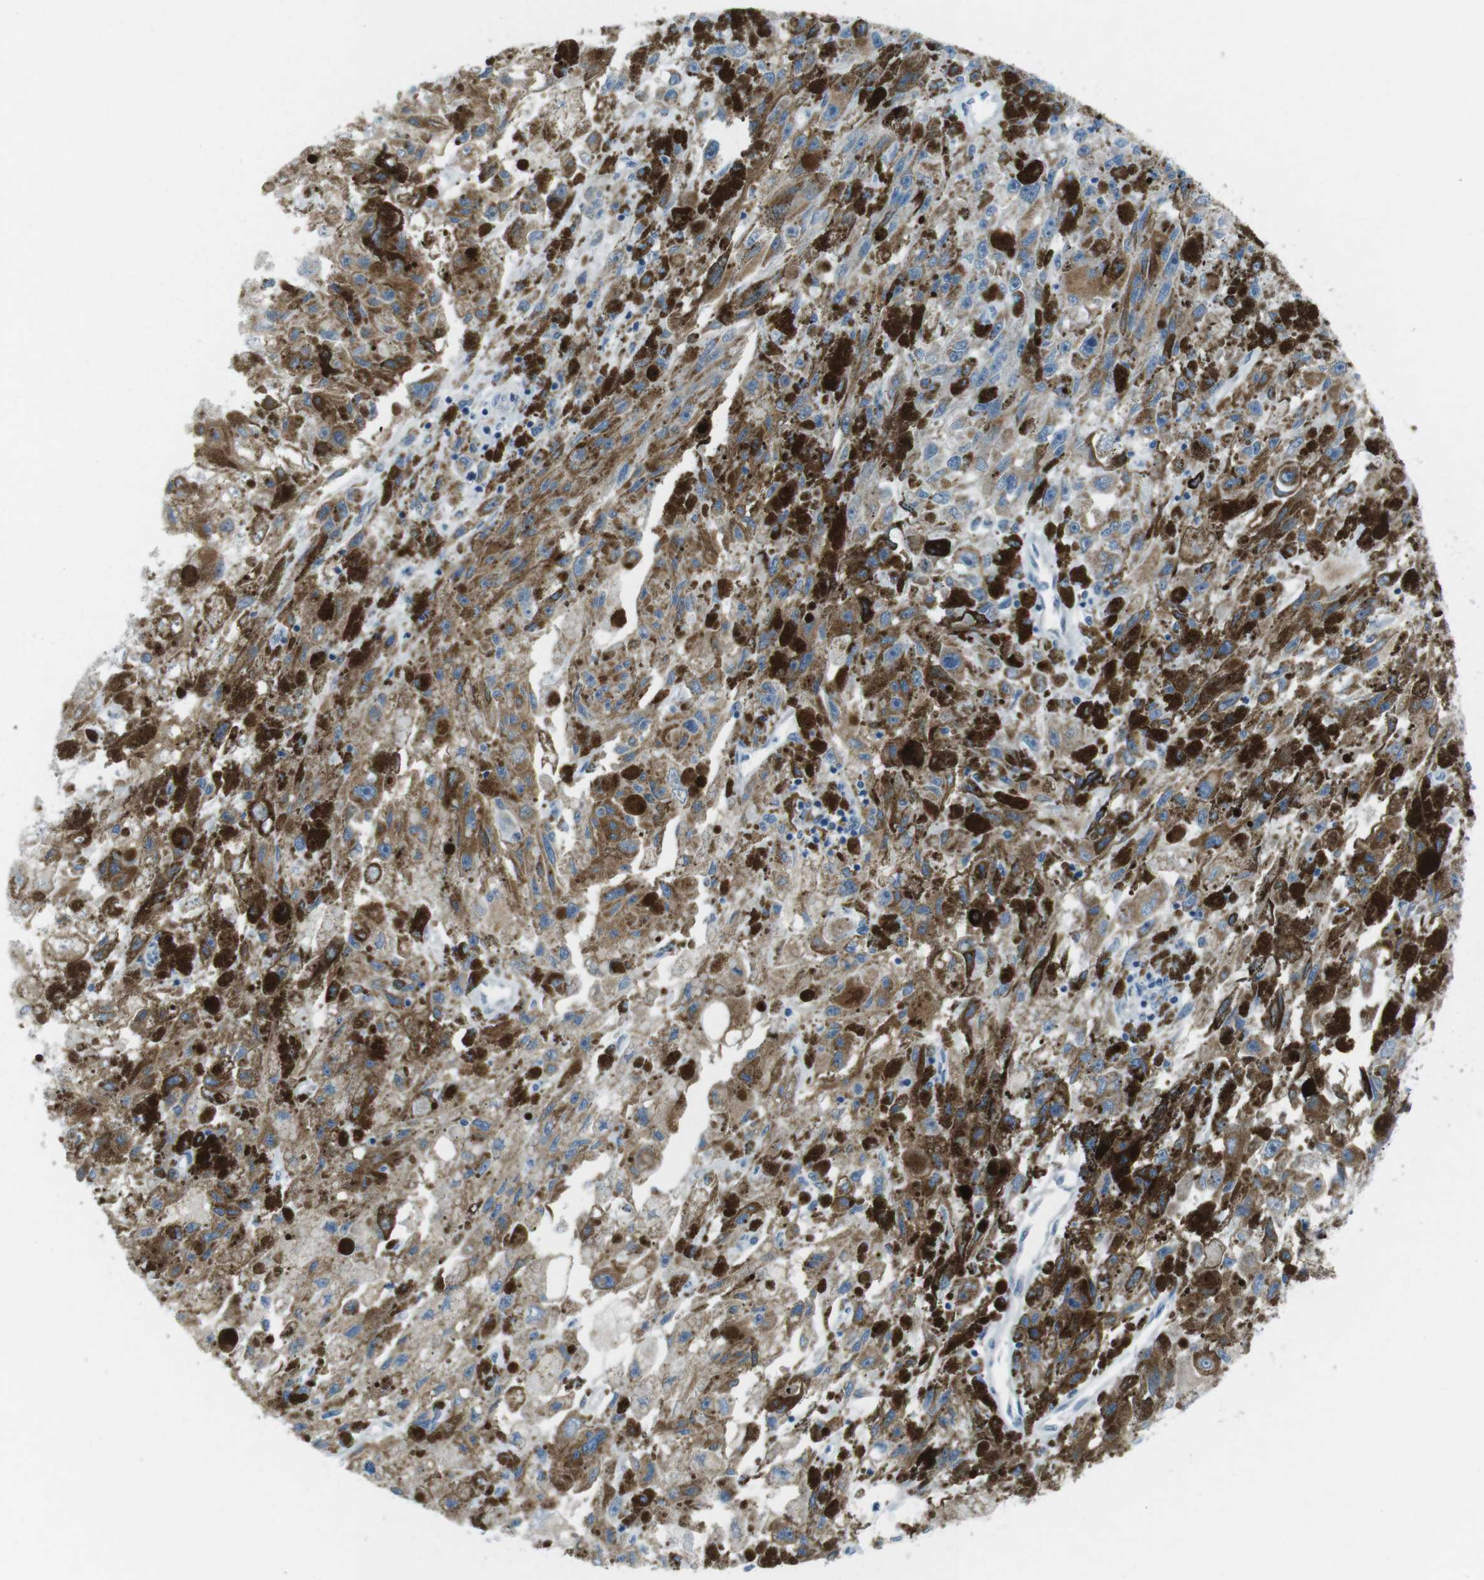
{"staining": {"intensity": "moderate", "quantity": ">75%", "location": "cytoplasmic/membranous"}, "tissue": "melanoma", "cell_type": "Tumor cells", "image_type": "cancer", "snomed": [{"axis": "morphology", "description": "Malignant melanoma, NOS"}, {"axis": "topography", "description": "Skin"}], "caption": "Brown immunohistochemical staining in human melanoma reveals moderate cytoplasmic/membranous expression in about >75% of tumor cells.", "gene": "DNAJA3", "patient": {"sex": "female", "age": 104}}